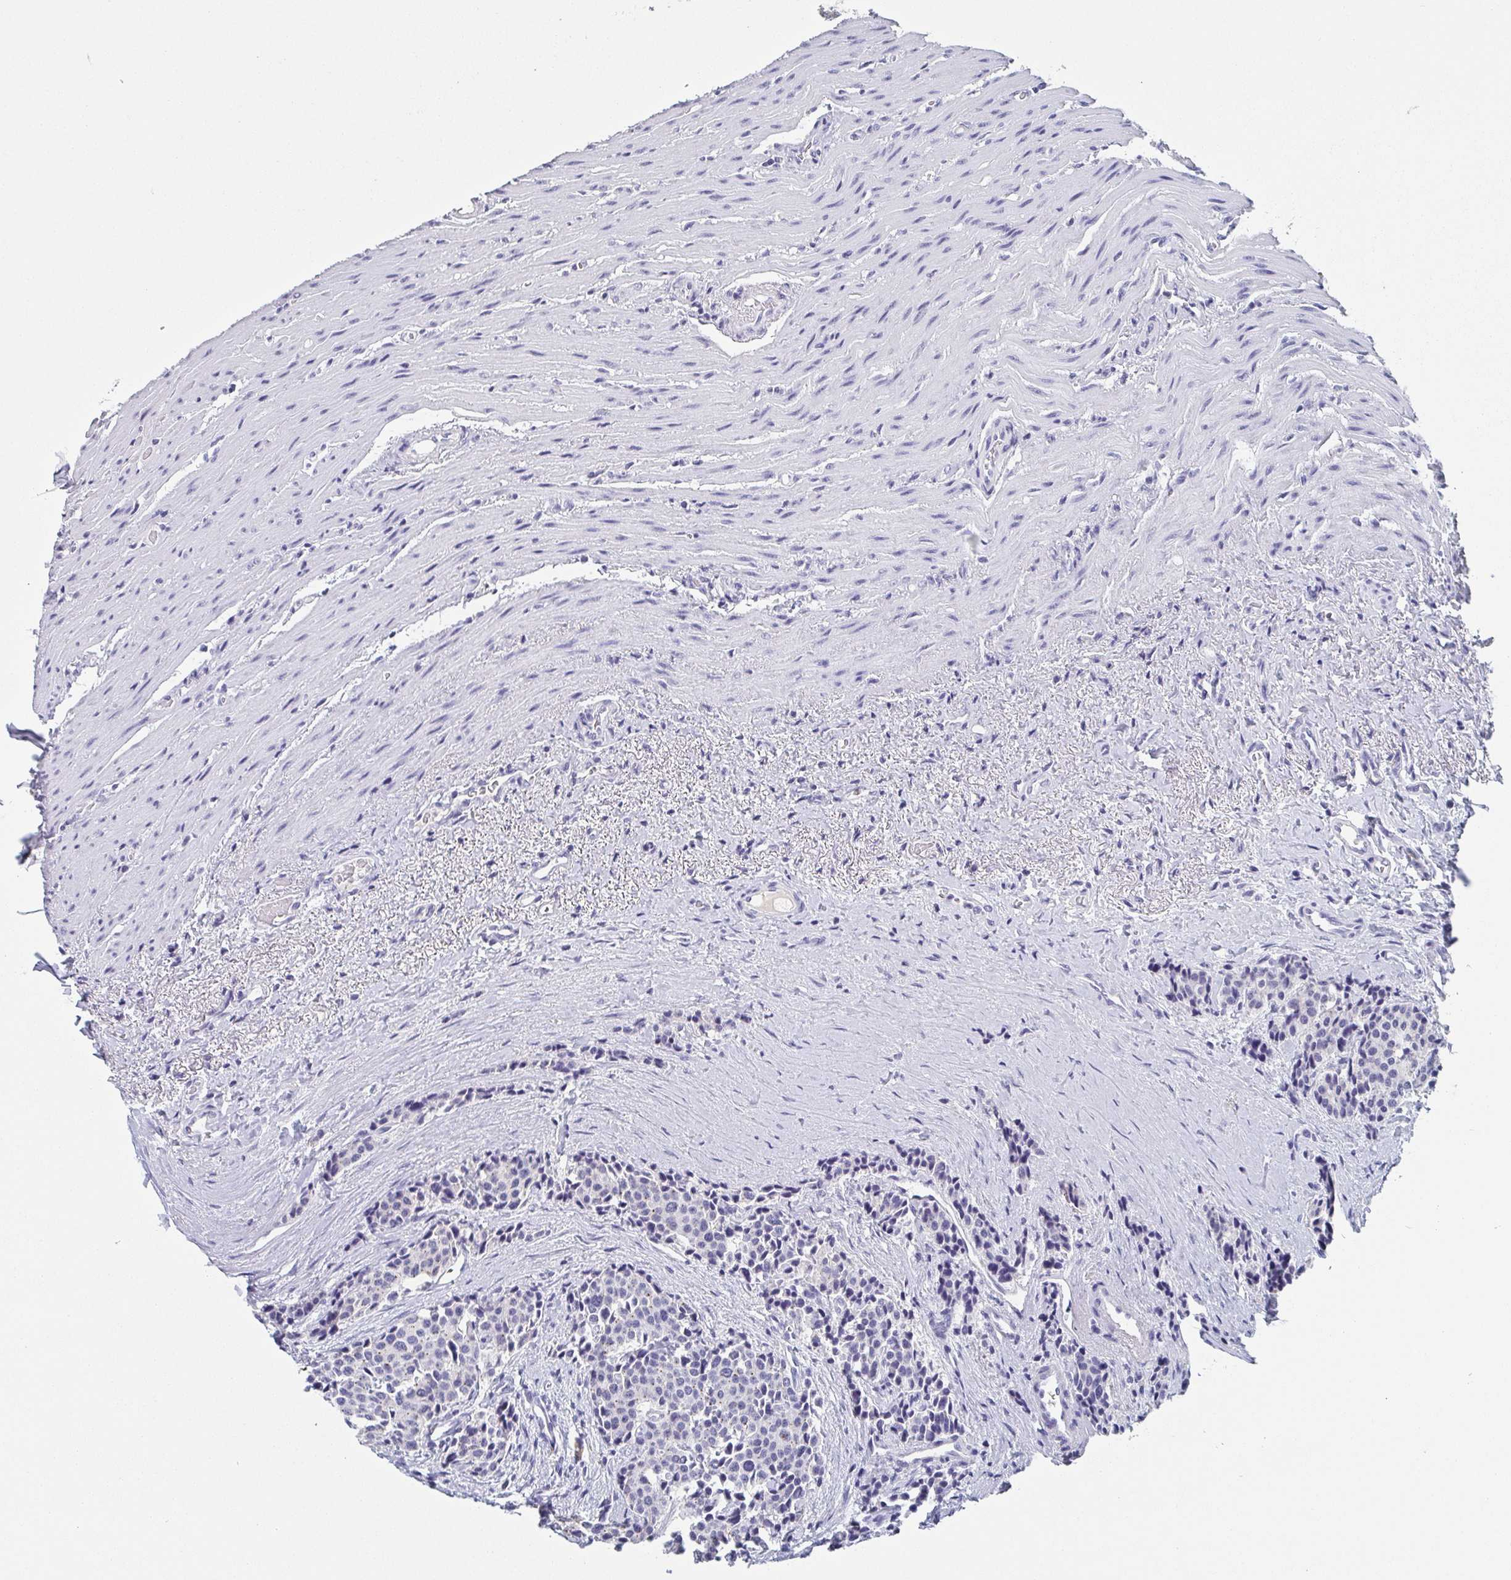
{"staining": {"intensity": "negative", "quantity": "none", "location": "none"}, "tissue": "carcinoid", "cell_type": "Tumor cells", "image_type": "cancer", "snomed": [{"axis": "morphology", "description": "Carcinoid, malignant, NOS"}, {"axis": "topography", "description": "Small intestine"}], "caption": "IHC of carcinoid (malignant) reveals no expression in tumor cells.", "gene": "ITLN1", "patient": {"sex": "male", "age": 73}}